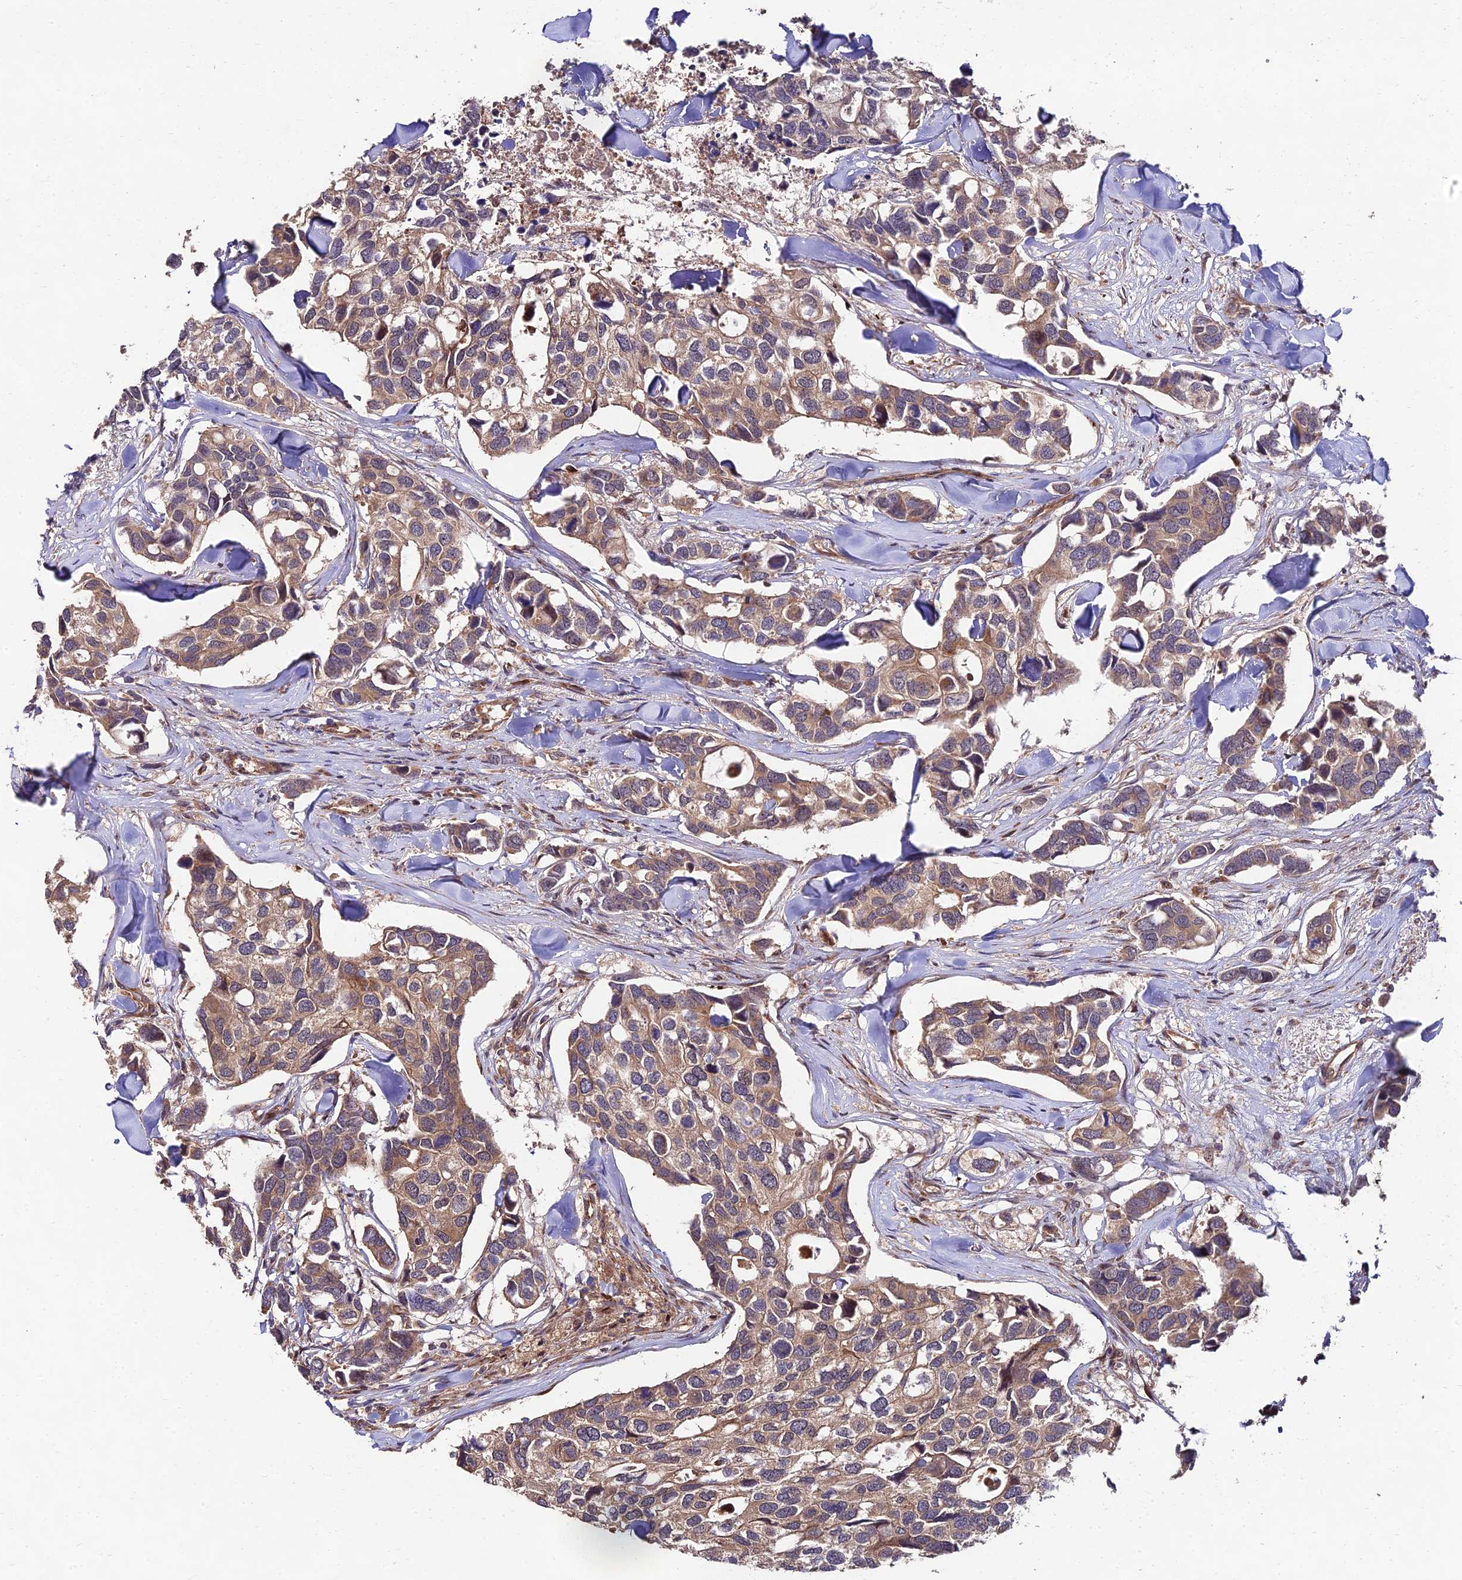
{"staining": {"intensity": "weak", "quantity": "25%-75%", "location": "cytoplasmic/membranous"}, "tissue": "breast cancer", "cell_type": "Tumor cells", "image_type": "cancer", "snomed": [{"axis": "morphology", "description": "Duct carcinoma"}, {"axis": "topography", "description": "Breast"}], "caption": "Immunohistochemistry image of breast cancer (invasive ductal carcinoma) stained for a protein (brown), which displays low levels of weak cytoplasmic/membranous expression in approximately 25%-75% of tumor cells.", "gene": "MKKS", "patient": {"sex": "female", "age": 83}}